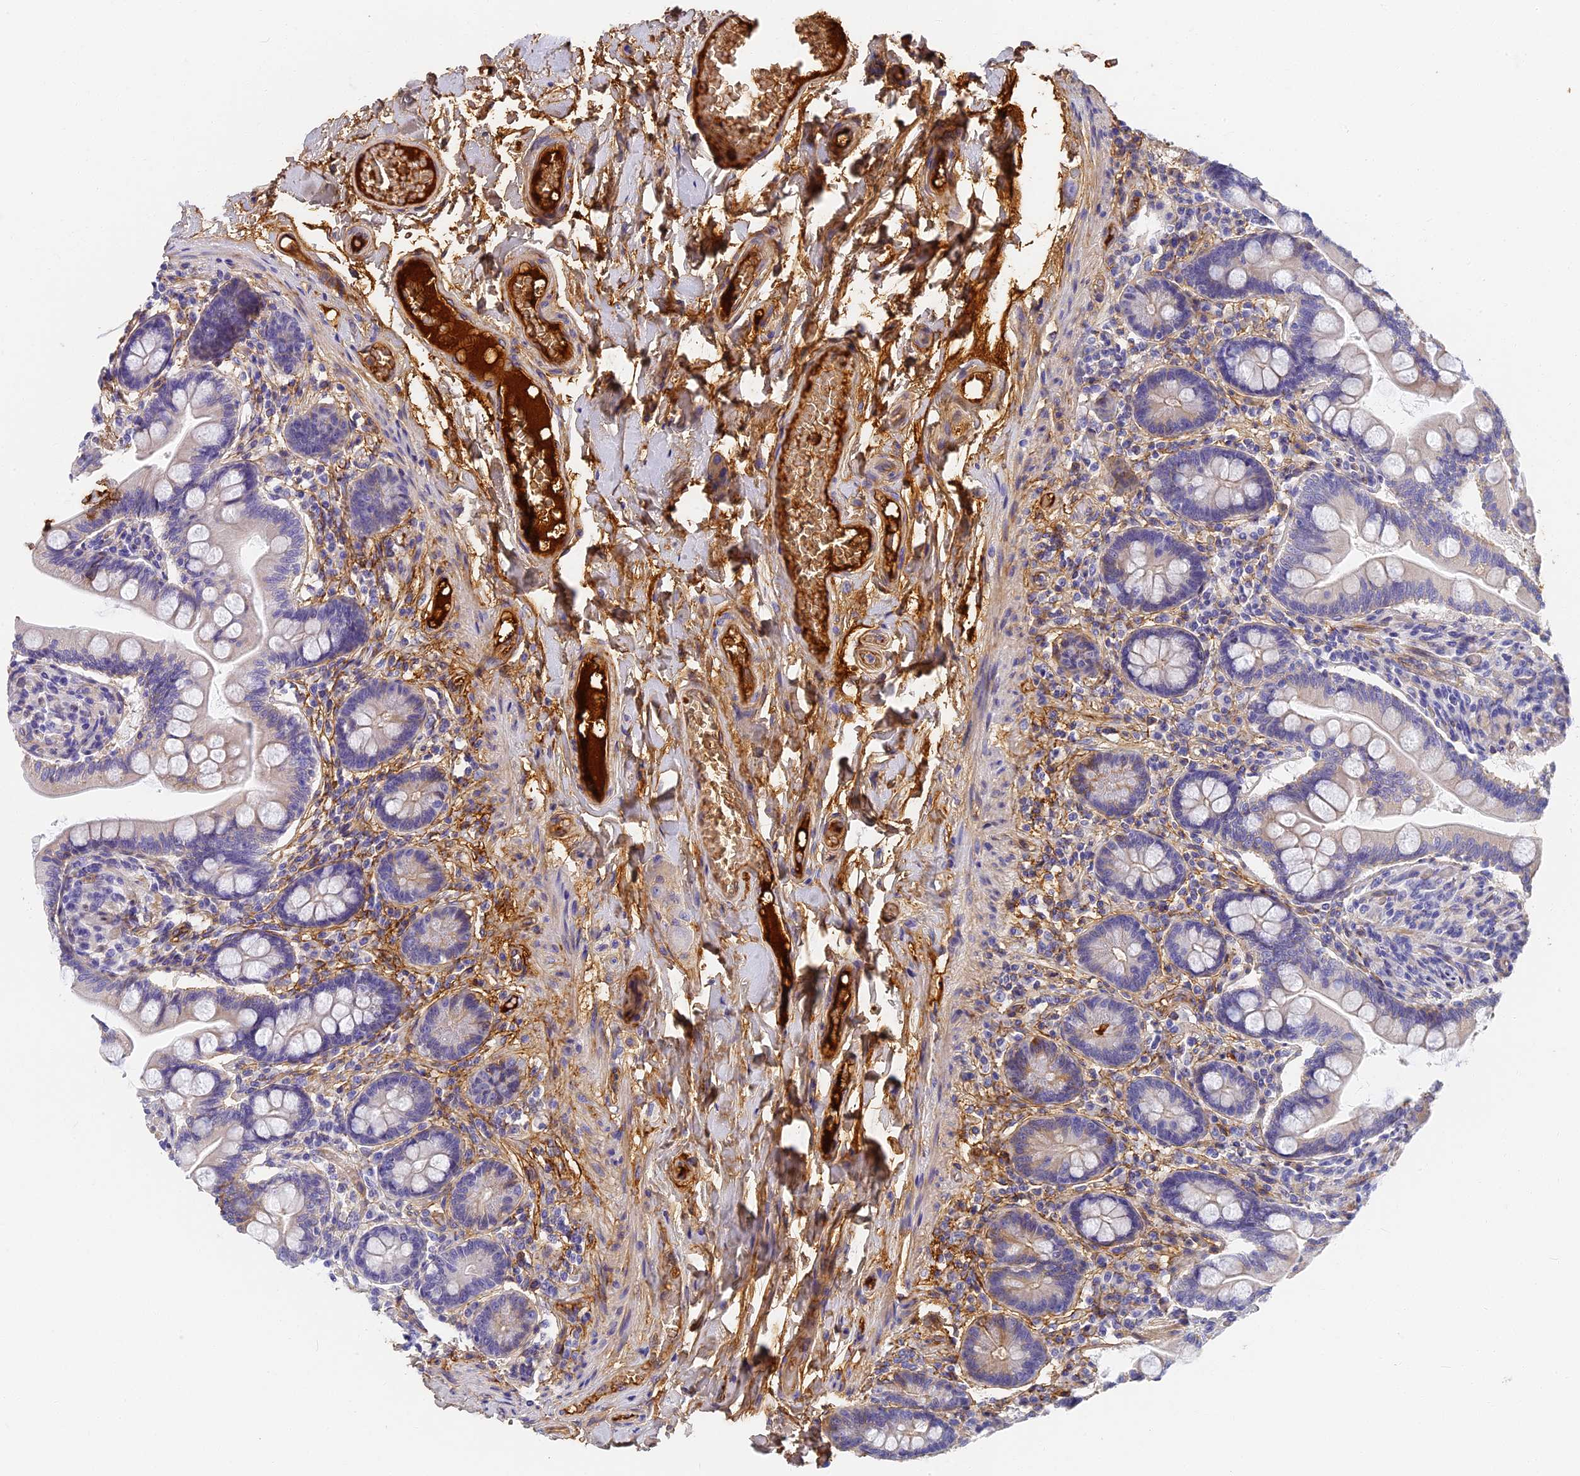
{"staining": {"intensity": "weak", "quantity": "<25%", "location": "cytoplasmic/membranous"}, "tissue": "small intestine", "cell_type": "Glandular cells", "image_type": "normal", "snomed": [{"axis": "morphology", "description": "Normal tissue, NOS"}, {"axis": "topography", "description": "Small intestine"}], "caption": "A high-resolution histopathology image shows immunohistochemistry (IHC) staining of unremarkable small intestine, which shows no significant positivity in glandular cells. (DAB (3,3'-diaminobenzidine) IHC visualized using brightfield microscopy, high magnification).", "gene": "ITIH1", "patient": {"sex": "female", "age": 64}}